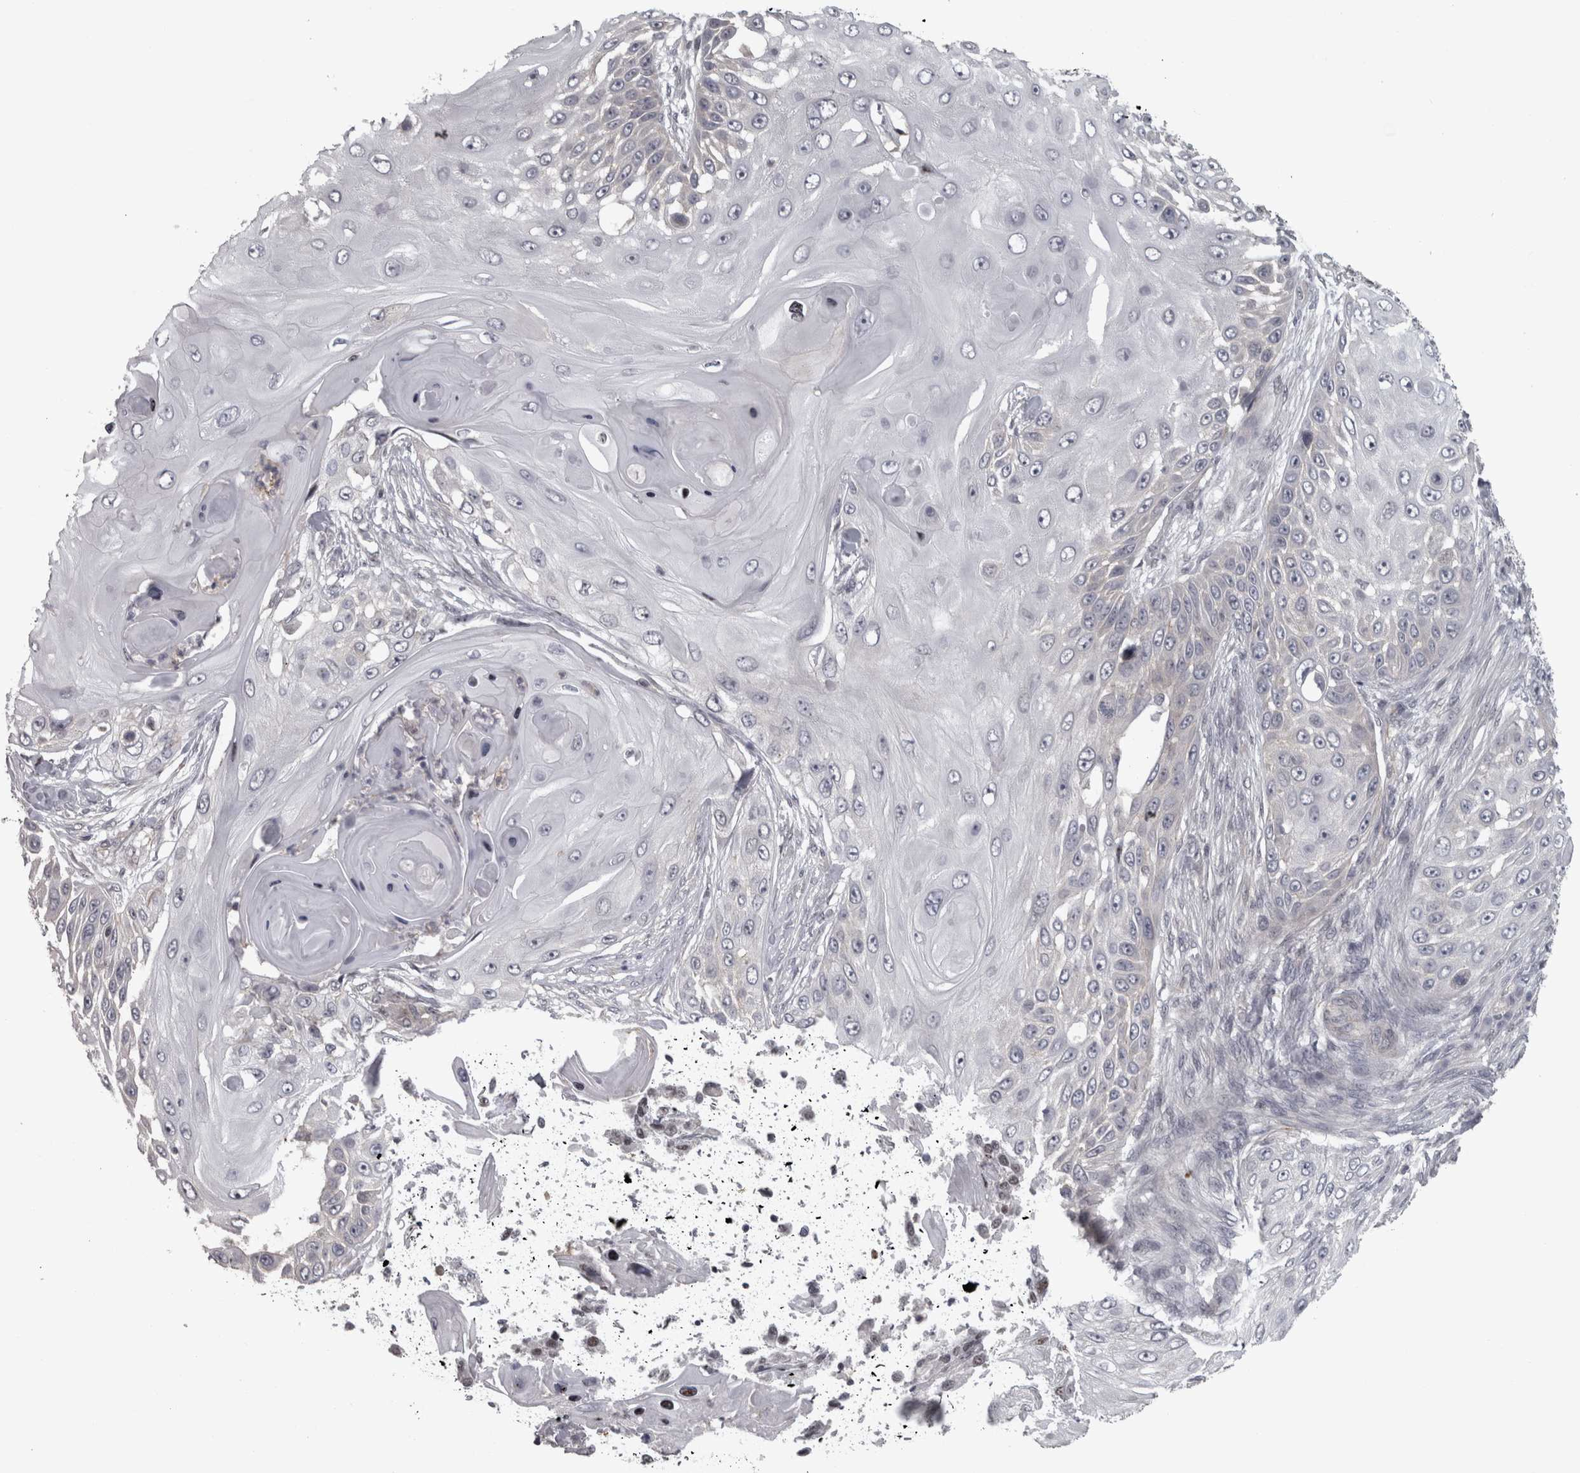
{"staining": {"intensity": "negative", "quantity": "none", "location": "none"}, "tissue": "skin cancer", "cell_type": "Tumor cells", "image_type": "cancer", "snomed": [{"axis": "morphology", "description": "Squamous cell carcinoma, NOS"}, {"axis": "topography", "description": "Skin"}], "caption": "This is an immunohistochemistry photomicrograph of human skin cancer (squamous cell carcinoma). There is no positivity in tumor cells.", "gene": "PPP1R12B", "patient": {"sex": "female", "age": 44}}